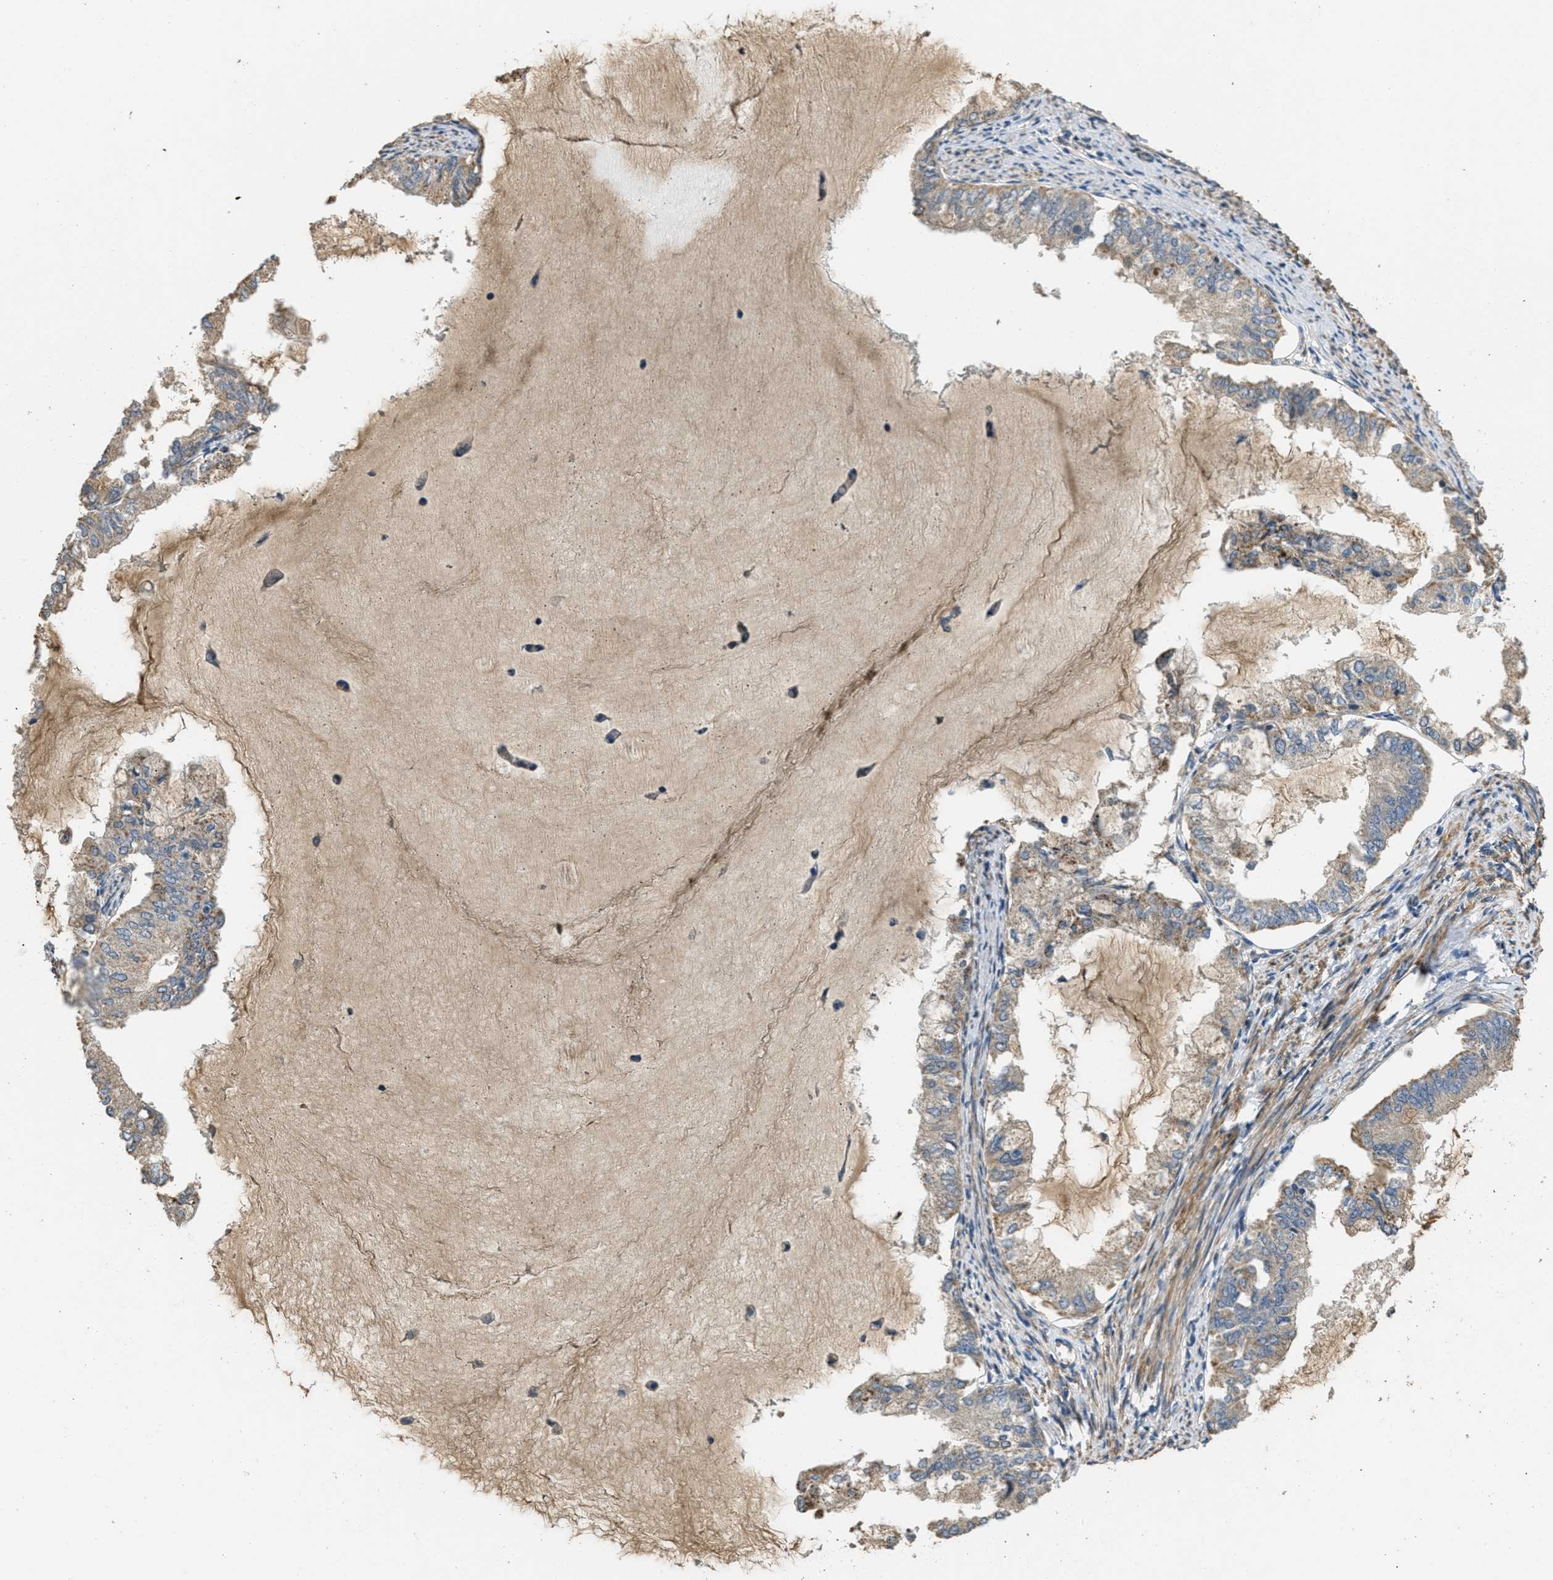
{"staining": {"intensity": "weak", "quantity": ">75%", "location": "cytoplasmic/membranous"}, "tissue": "endometrial cancer", "cell_type": "Tumor cells", "image_type": "cancer", "snomed": [{"axis": "morphology", "description": "Adenocarcinoma, NOS"}, {"axis": "topography", "description": "Endometrium"}], "caption": "Brown immunohistochemical staining in human endometrial adenocarcinoma demonstrates weak cytoplasmic/membranous expression in about >75% of tumor cells.", "gene": "THBS2", "patient": {"sex": "female", "age": 86}}